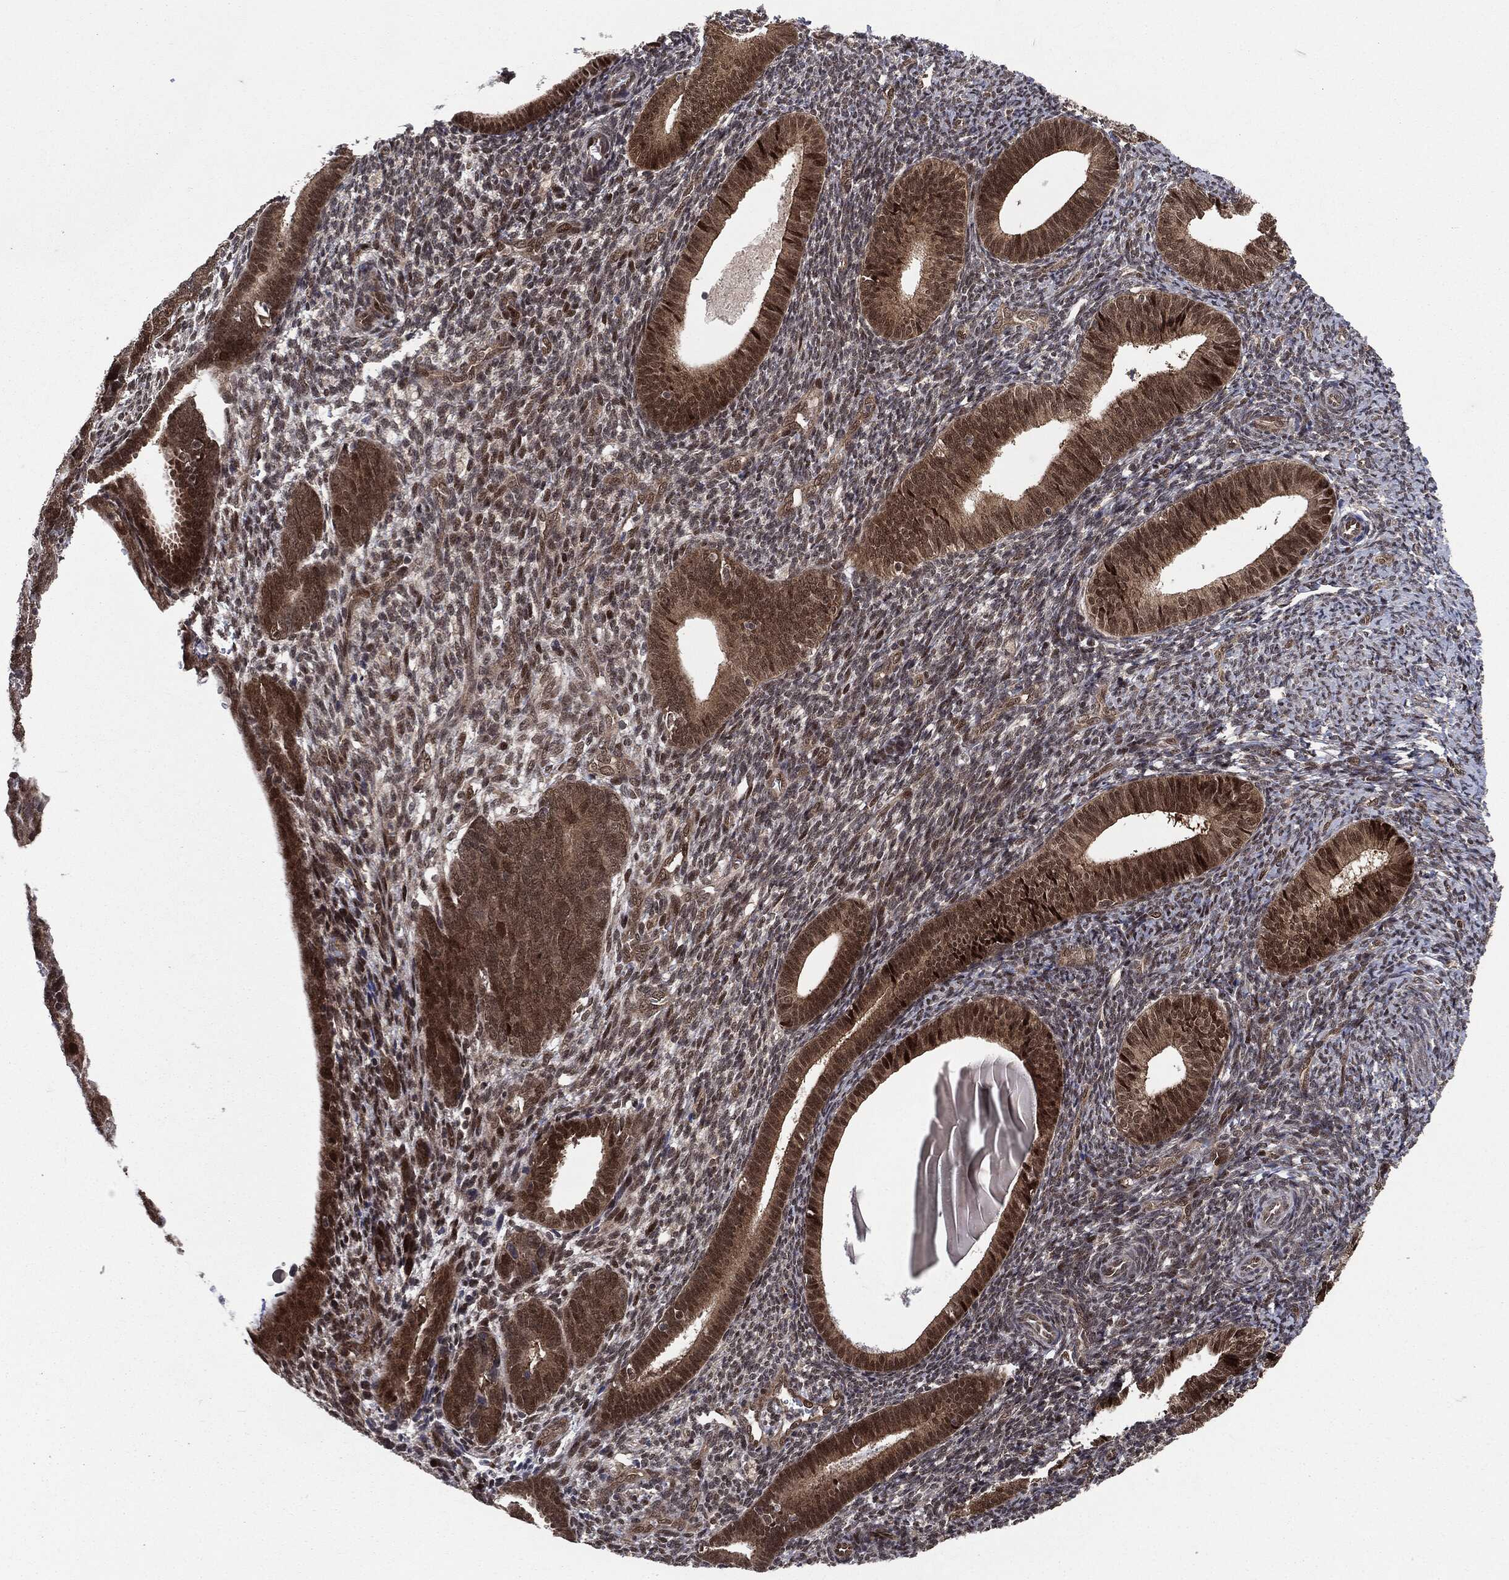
{"staining": {"intensity": "moderate", "quantity": ">75%", "location": "cytoplasmic/membranous,nuclear"}, "tissue": "endometrial cancer", "cell_type": "Tumor cells", "image_type": "cancer", "snomed": [{"axis": "morphology", "description": "Adenocarcinoma, NOS"}, {"axis": "topography", "description": "Endometrium"}], "caption": "Protein positivity by immunohistochemistry (IHC) shows moderate cytoplasmic/membranous and nuclear staining in about >75% of tumor cells in endometrial cancer (adenocarcinoma).", "gene": "PTPA", "patient": {"sex": "female", "age": 82}}